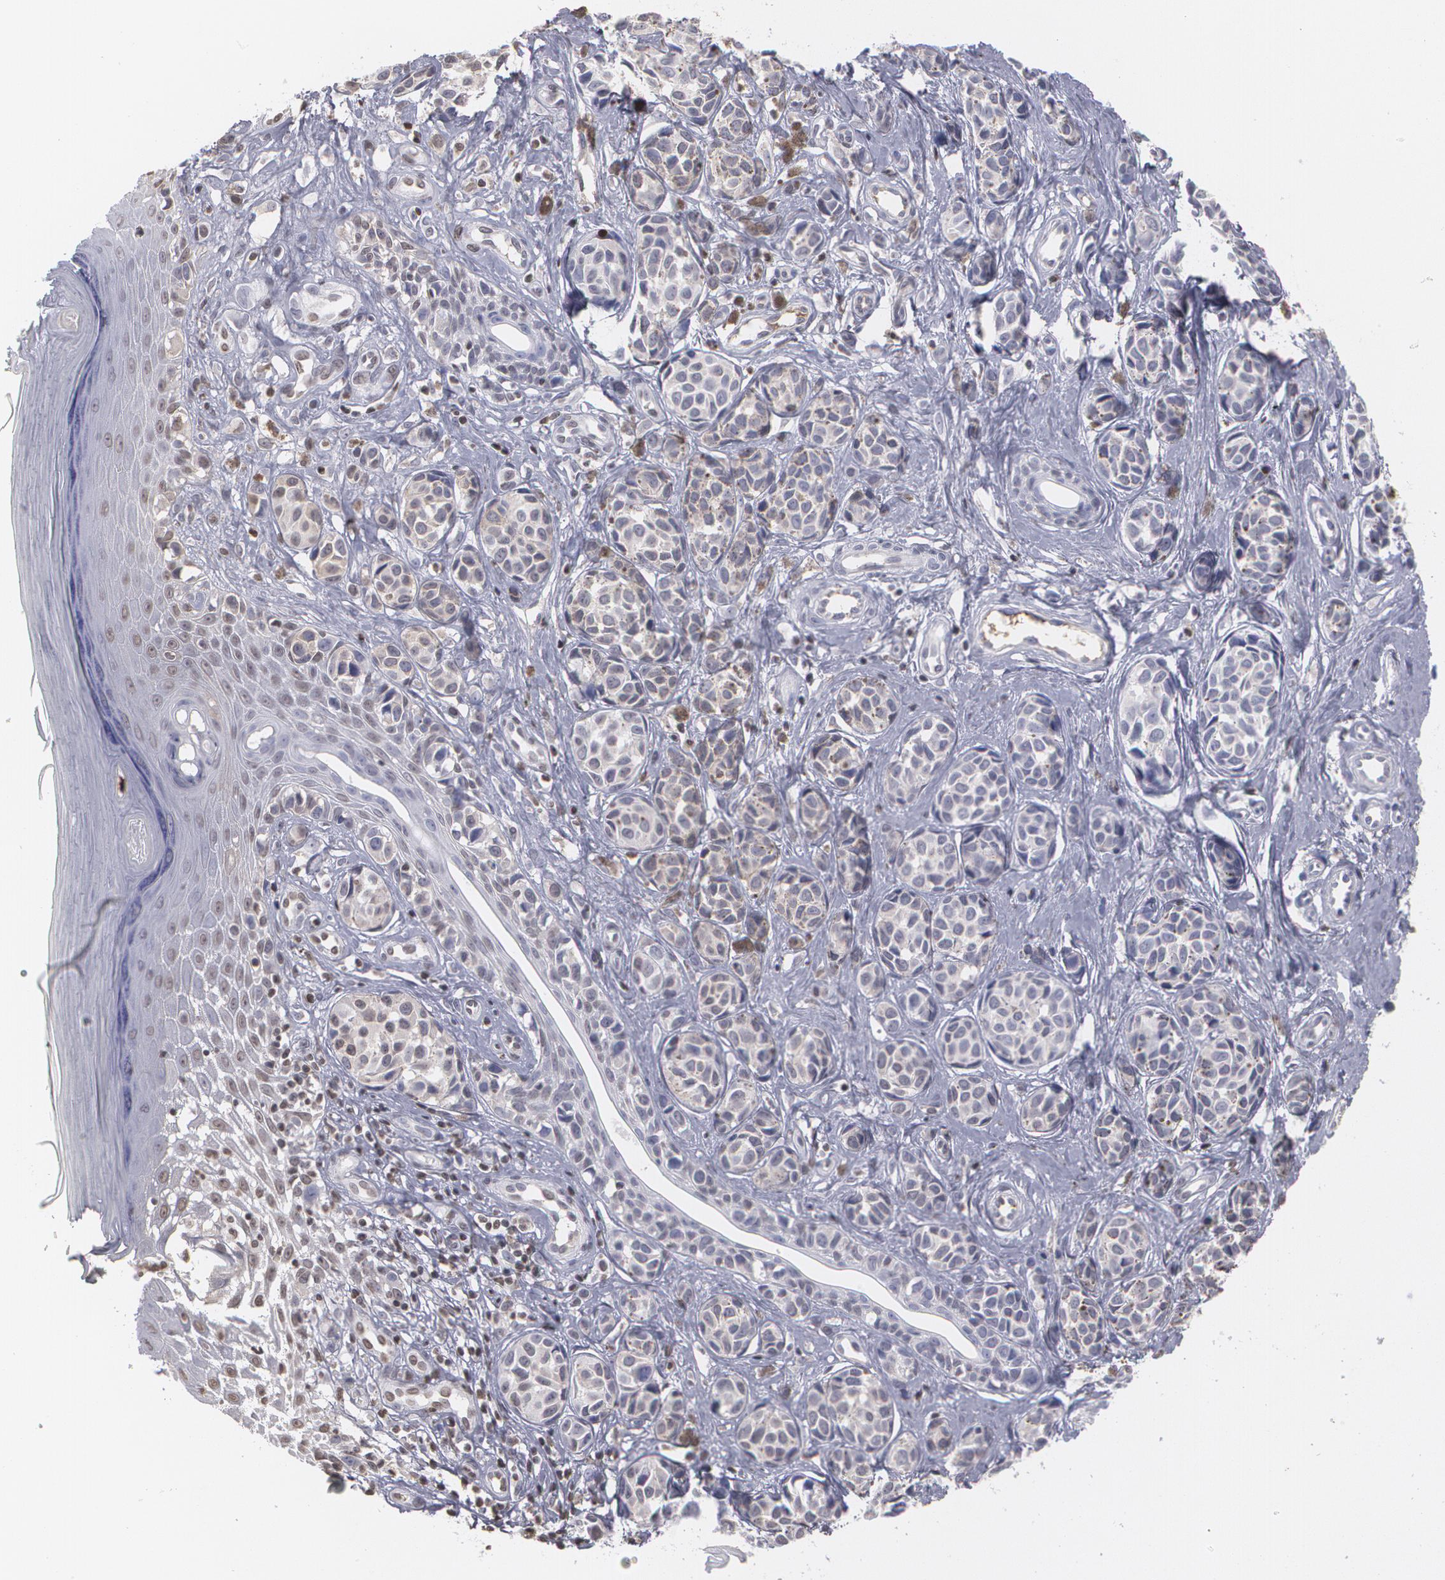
{"staining": {"intensity": "negative", "quantity": "none", "location": "none"}, "tissue": "melanoma", "cell_type": "Tumor cells", "image_type": "cancer", "snomed": [{"axis": "morphology", "description": "Malignant melanoma, NOS"}, {"axis": "topography", "description": "Skin"}], "caption": "Tumor cells are negative for protein expression in human malignant melanoma.", "gene": "SERPINA1", "patient": {"sex": "male", "age": 79}}